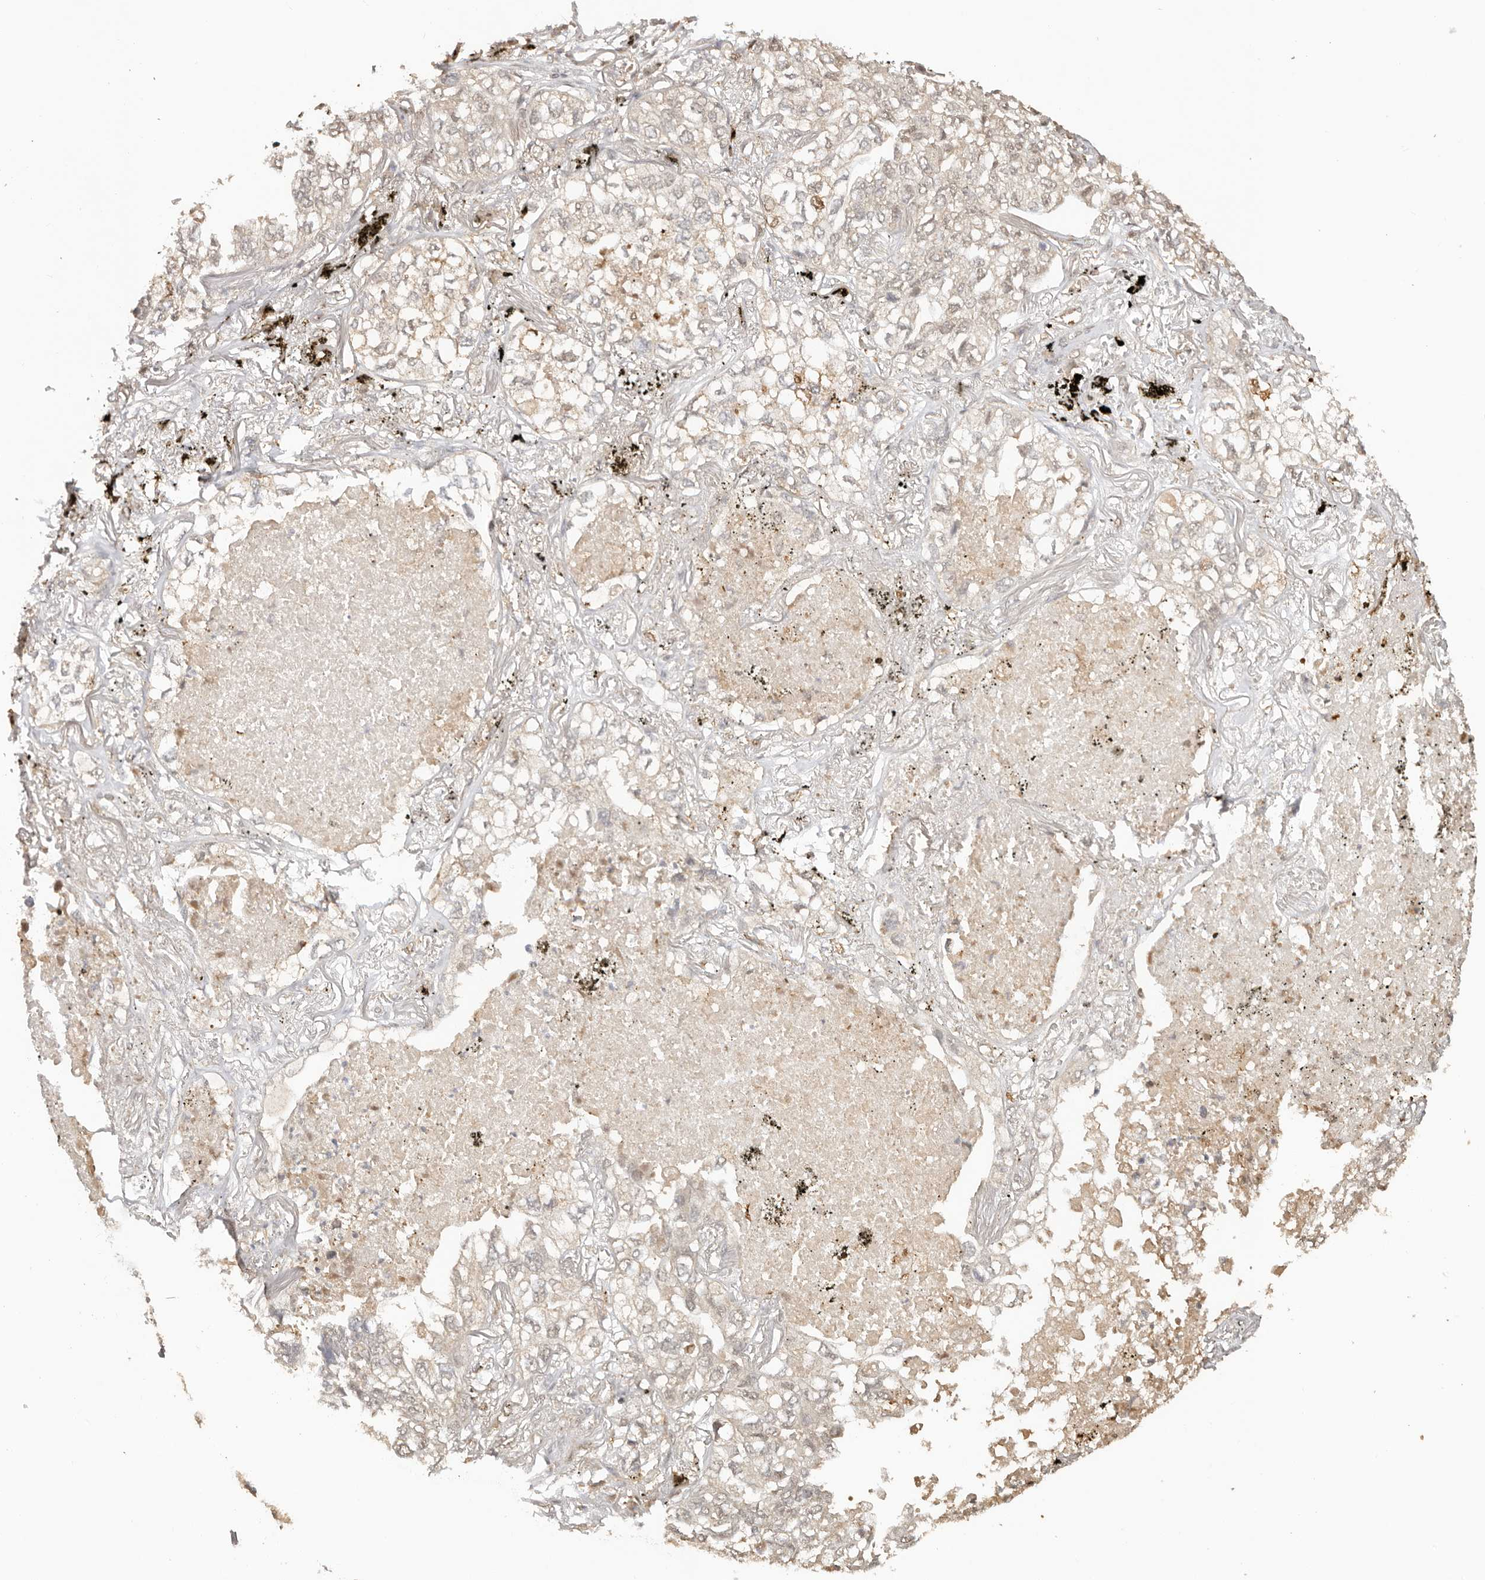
{"staining": {"intensity": "negative", "quantity": "none", "location": "none"}, "tissue": "lung cancer", "cell_type": "Tumor cells", "image_type": "cancer", "snomed": [{"axis": "morphology", "description": "Adenocarcinoma, NOS"}, {"axis": "topography", "description": "Lung"}], "caption": "Tumor cells show no significant protein positivity in lung cancer. Brightfield microscopy of immunohistochemistry (IHC) stained with DAB (brown) and hematoxylin (blue), captured at high magnification.", "gene": "PSMA5", "patient": {"sex": "male", "age": 65}}